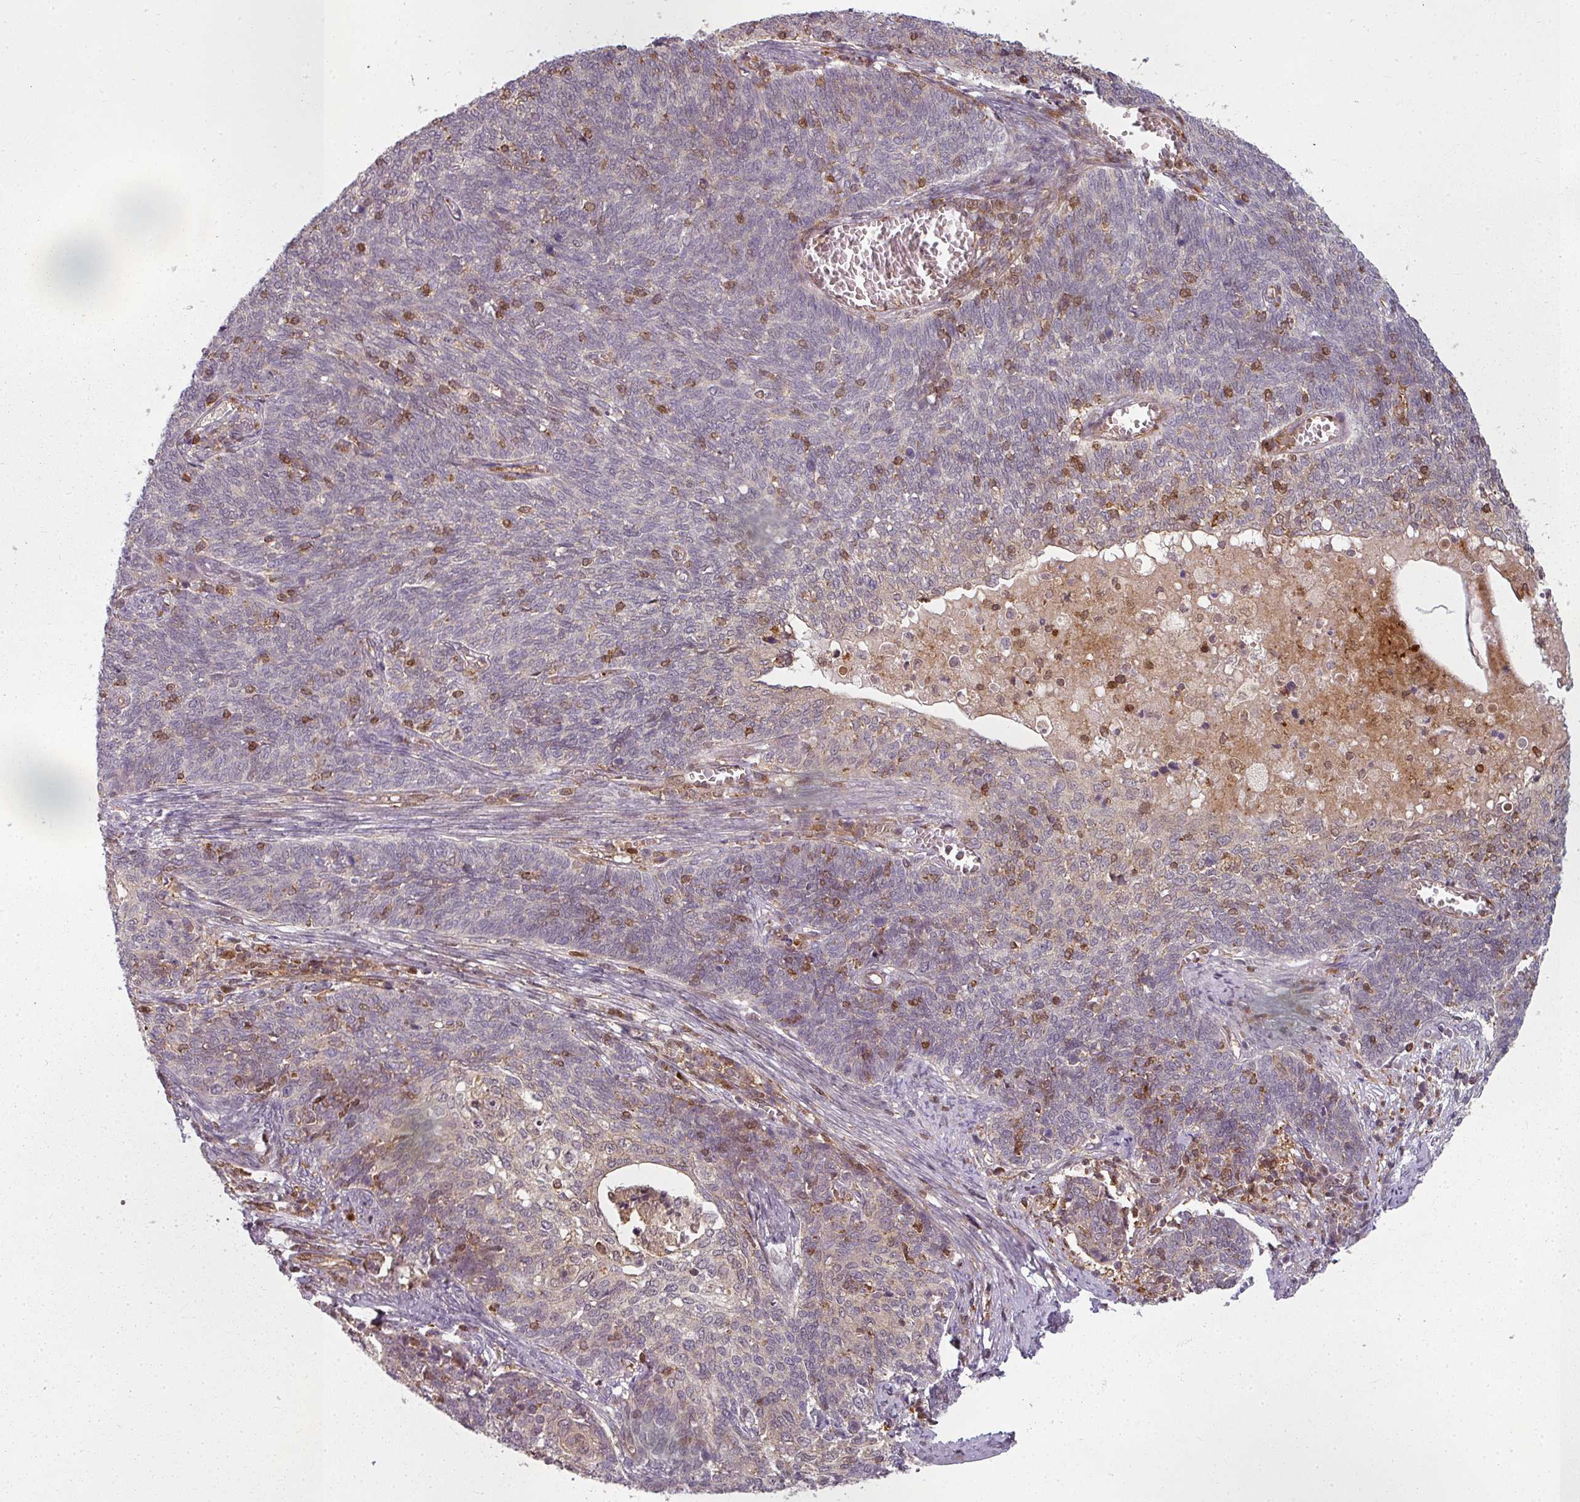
{"staining": {"intensity": "weak", "quantity": "<25%", "location": "cytoplasmic/membranous"}, "tissue": "cervical cancer", "cell_type": "Tumor cells", "image_type": "cancer", "snomed": [{"axis": "morphology", "description": "Squamous cell carcinoma, NOS"}, {"axis": "topography", "description": "Cervix"}], "caption": "This is an immunohistochemistry image of human squamous cell carcinoma (cervical). There is no positivity in tumor cells.", "gene": "CLIC1", "patient": {"sex": "female", "age": 39}}